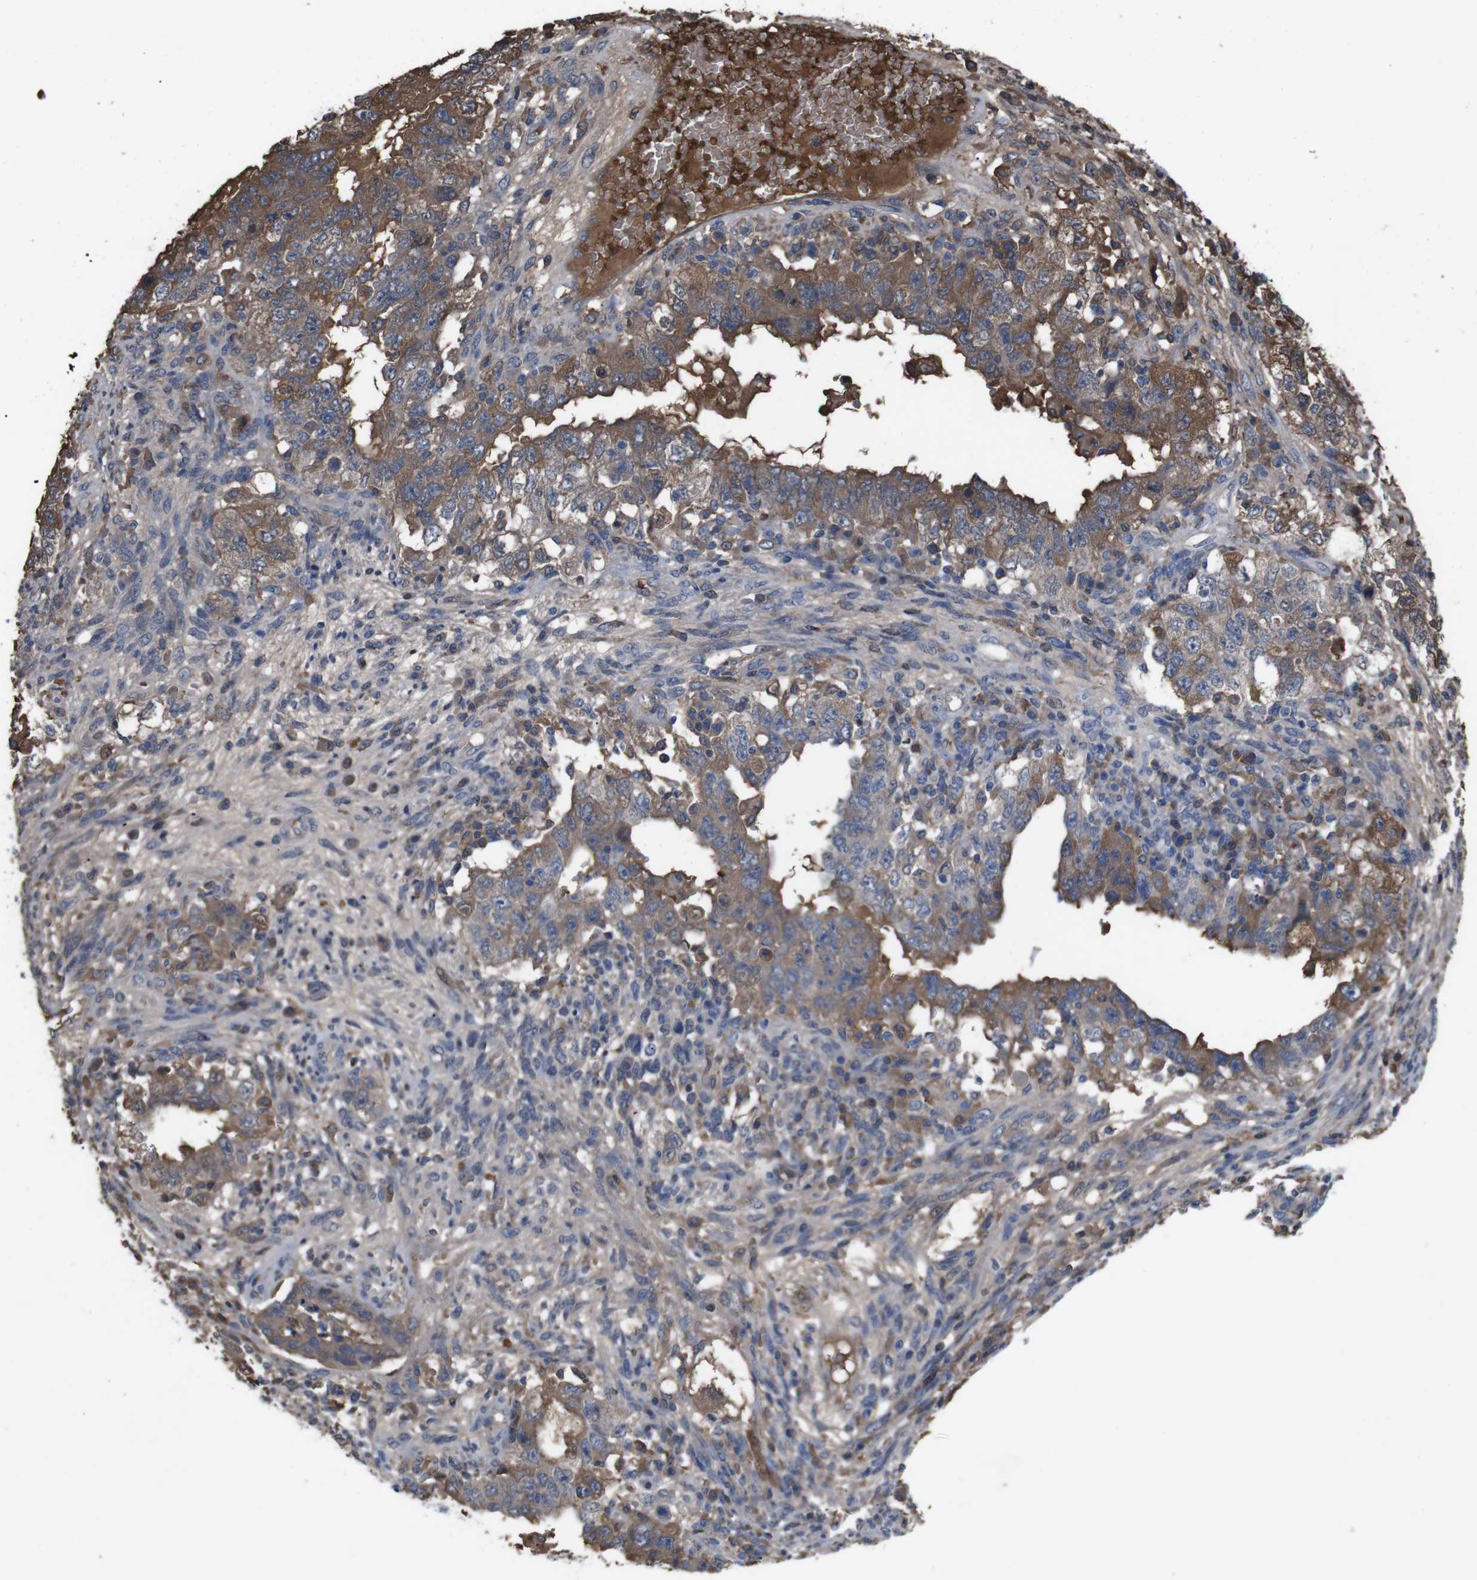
{"staining": {"intensity": "moderate", "quantity": ">75%", "location": "cytoplasmic/membranous"}, "tissue": "testis cancer", "cell_type": "Tumor cells", "image_type": "cancer", "snomed": [{"axis": "morphology", "description": "Carcinoma, Embryonal, NOS"}, {"axis": "topography", "description": "Testis"}], "caption": "Approximately >75% of tumor cells in testis embryonal carcinoma exhibit moderate cytoplasmic/membranous protein staining as visualized by brown immunohistochemical staining.", "gene": "SPTB", "patient": {"sex": "male", "age": 26}}